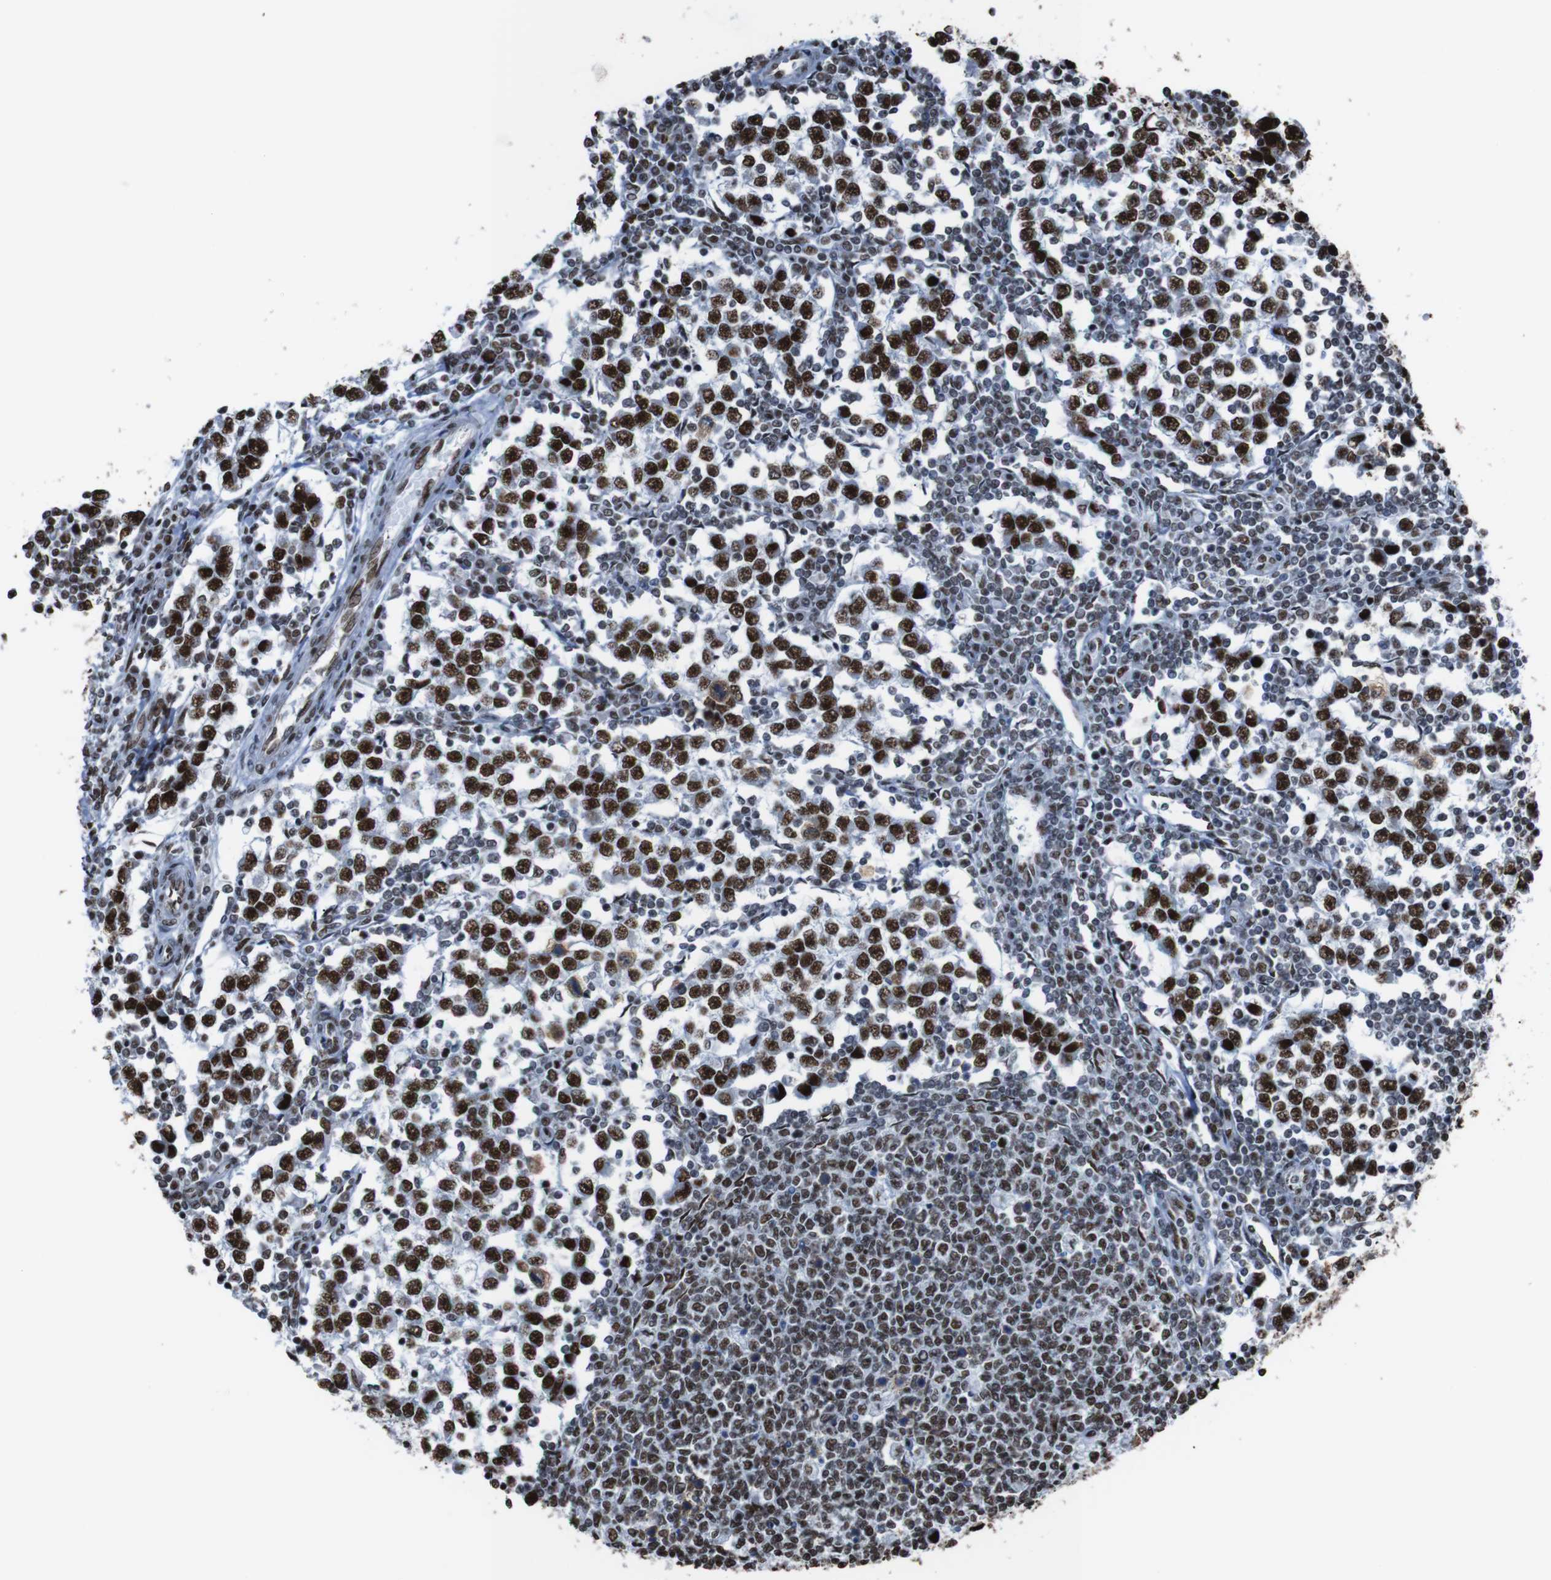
{"staining": {"intensity": "strong", "quantity": ">75%", "location": "nuclear"}, "tissue": "testis cancer", "cell_type": "Tumor cells", "image_type": "cancer", "snomed": [{"axis": "morphology", "description": "Seminoma, NOS"}, {"axis": "topography", "description": "Testis"}], "caption": "Immunohistochemical staining of human testis seminoma reveals strong nuclear protein positivity in approximately >75% of tumor cells.", "gene": "ROMO1", "patient": {"sex": "male", "age": 65}}